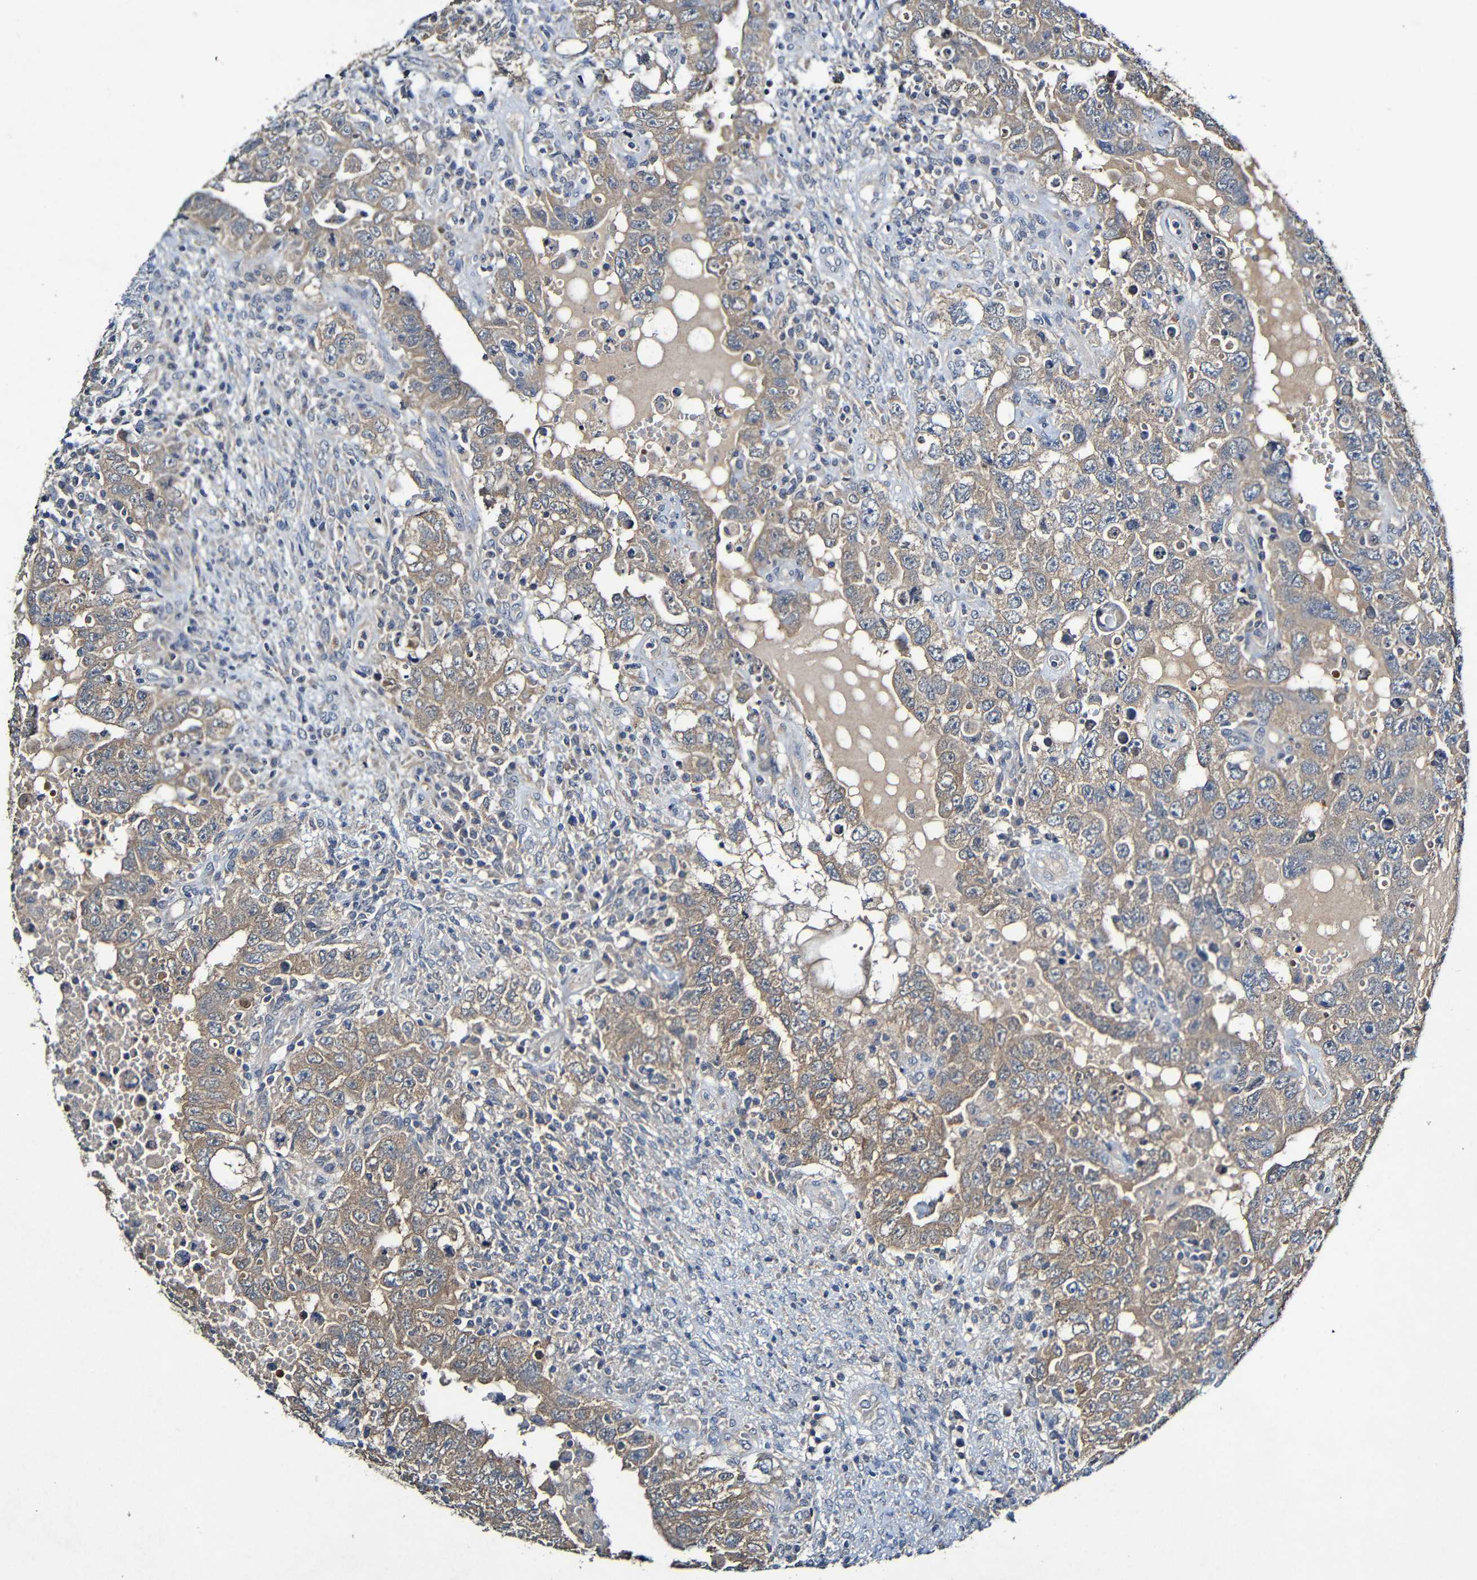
{"staining": {"intensity": "weak", "quantity": ">75%", "location": "cytoplasmic/membranous"}, "tissue": "testis cancer", "cell_type": "Tumor cells", "image_type": "cancer", "snomed": [{"axis": "morphology", "description": "Carcinoma, Embryonal, NOS"}, {"axis": "topography", "description": "Testis"}], "caption": "This is an image of immunohistochemistry (IHC) staining of testis embryonal carcinoma, which shows weak expression in the cytoplasmic/membranous of tumor cells.", "gene": "LRRC70", "patient": {"sex": "male", "age": 26}}